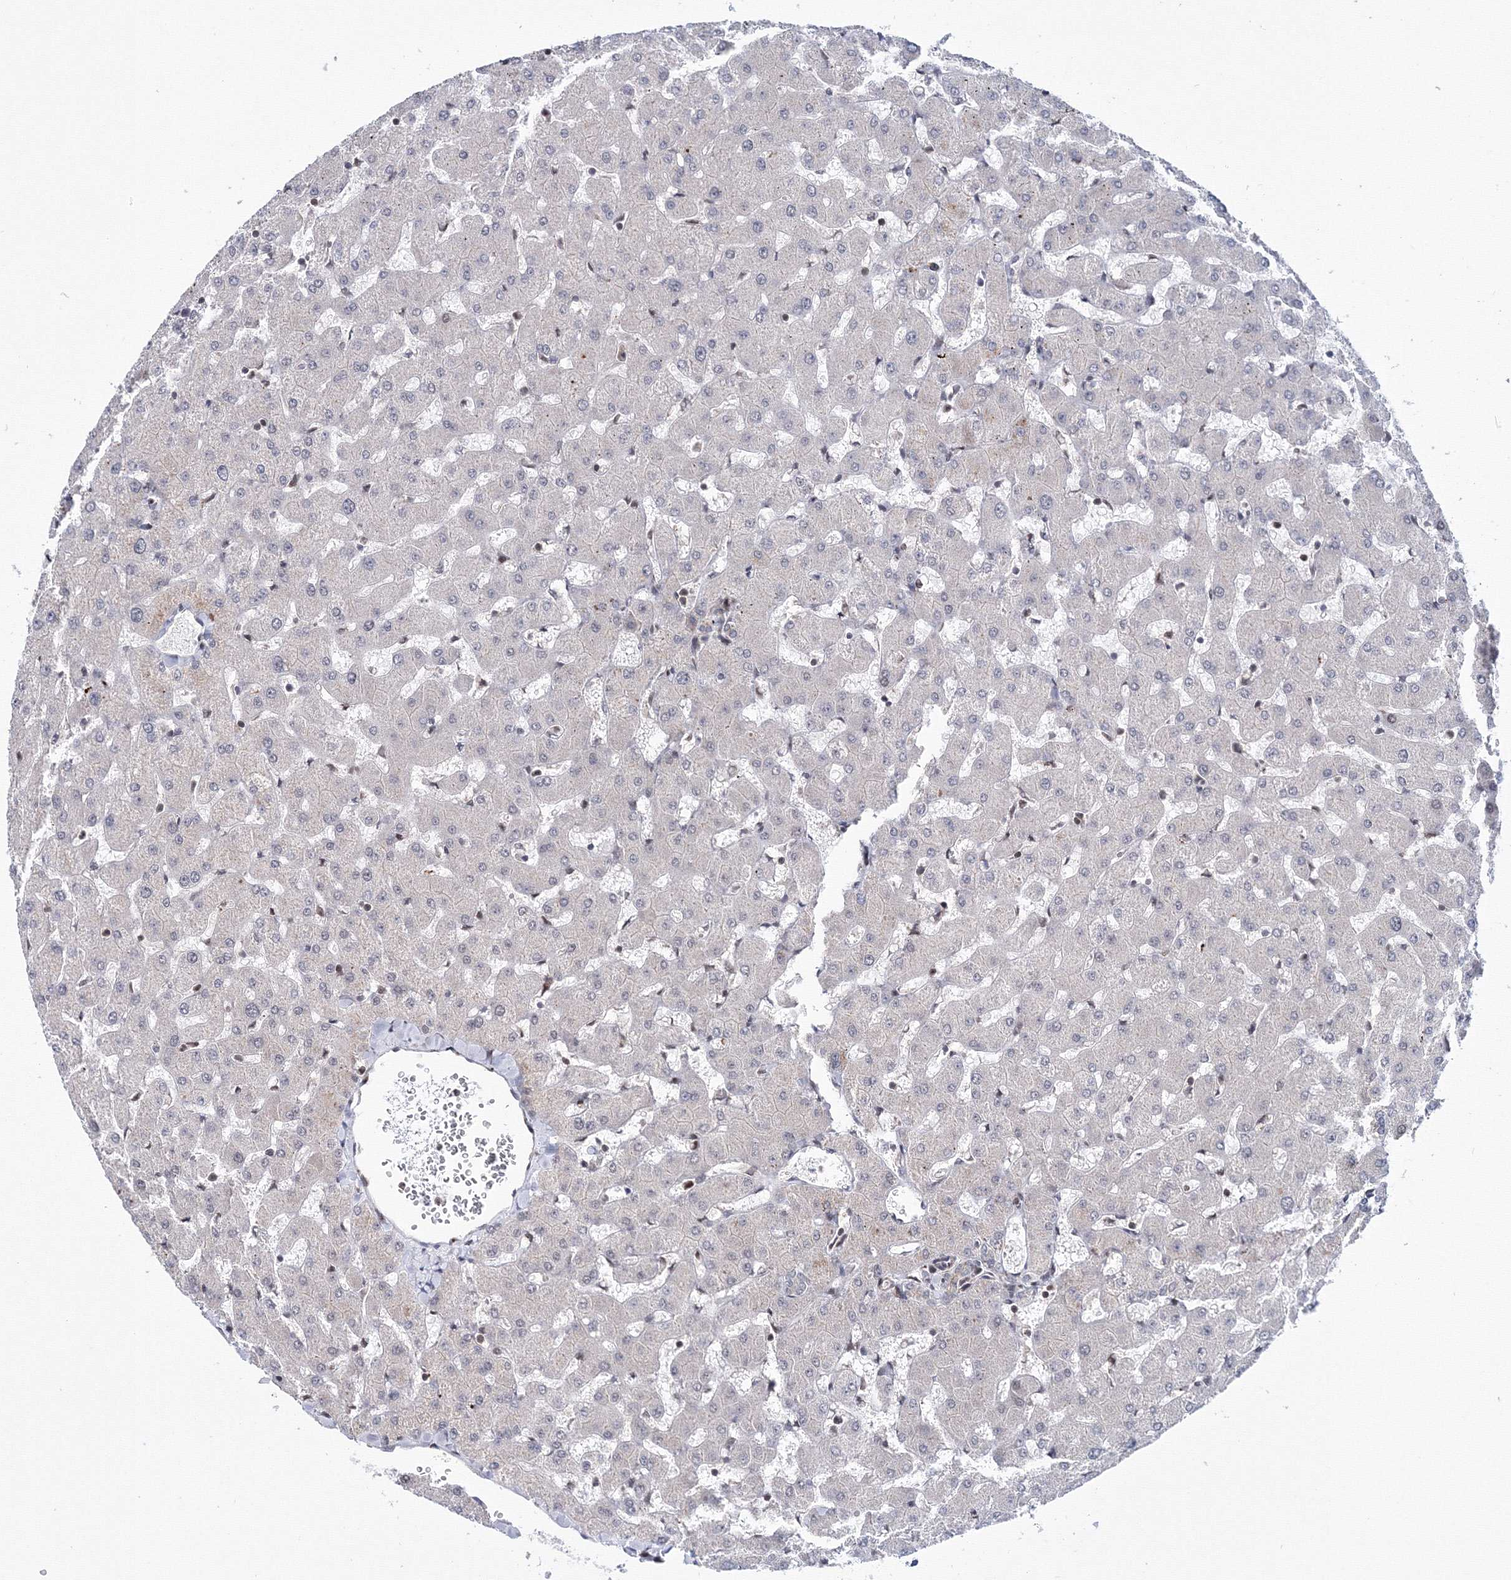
{"staining": {"intensity": "negative", "quantity": "none", "location": "none"}, "tissue": "liver", "cell_type": "Cholangiocytes", "image_type": "normal", "snomed": [{"axis": "morphology", "description": "Normal tissue, NOS"}, {"axis": "topography", "description": "Liver"}], "caption": "A high-resolution histopathology image shows IHC staining of benign liver, which displays no significant expression in cholangiocytes.", "gene": "TATDN2", "patient": {"sex": "female", "age": 63}}